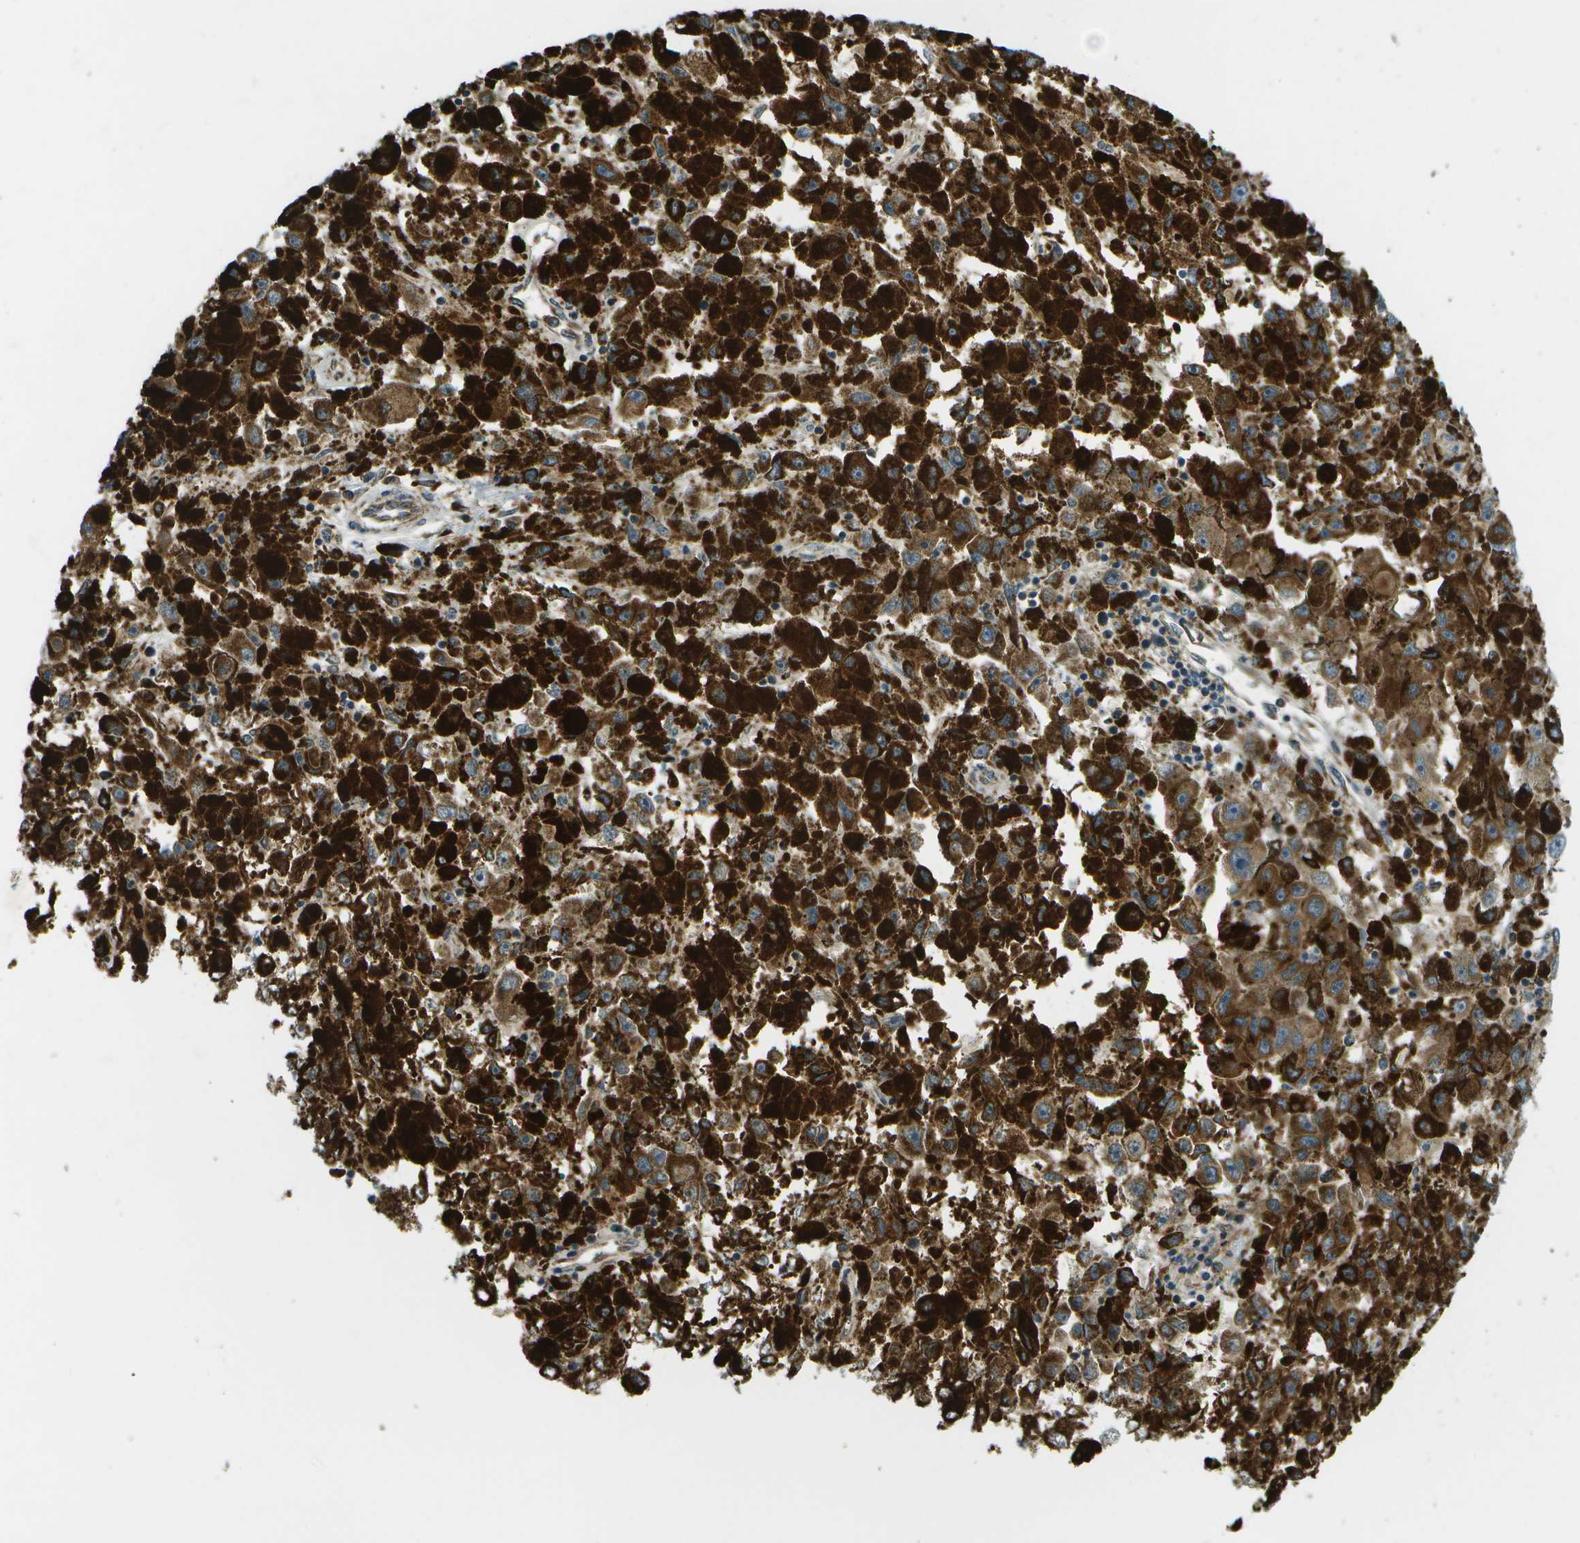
{"staining": {"intensity": "moderate", "quantity": ">75%", "location": "cytoplasmic/membranous"}, "tissue": "melanoma", "cell_type": "Tumor cells", "image_type": "cancer", "snomed": [{"axis": "morphology", "description": "Malignant melanoma, NOS"}, {"axis": "topography", "description": "Skin"}], "caption": "Immunohistochemistry (IHC) of human malignant melanoma exhibits medium levels of moderate cytoplasmic/membranous expression in about >75% of tumor cells.", "gene": "USP30", "patient": {"sex": "female", "age": 104}}